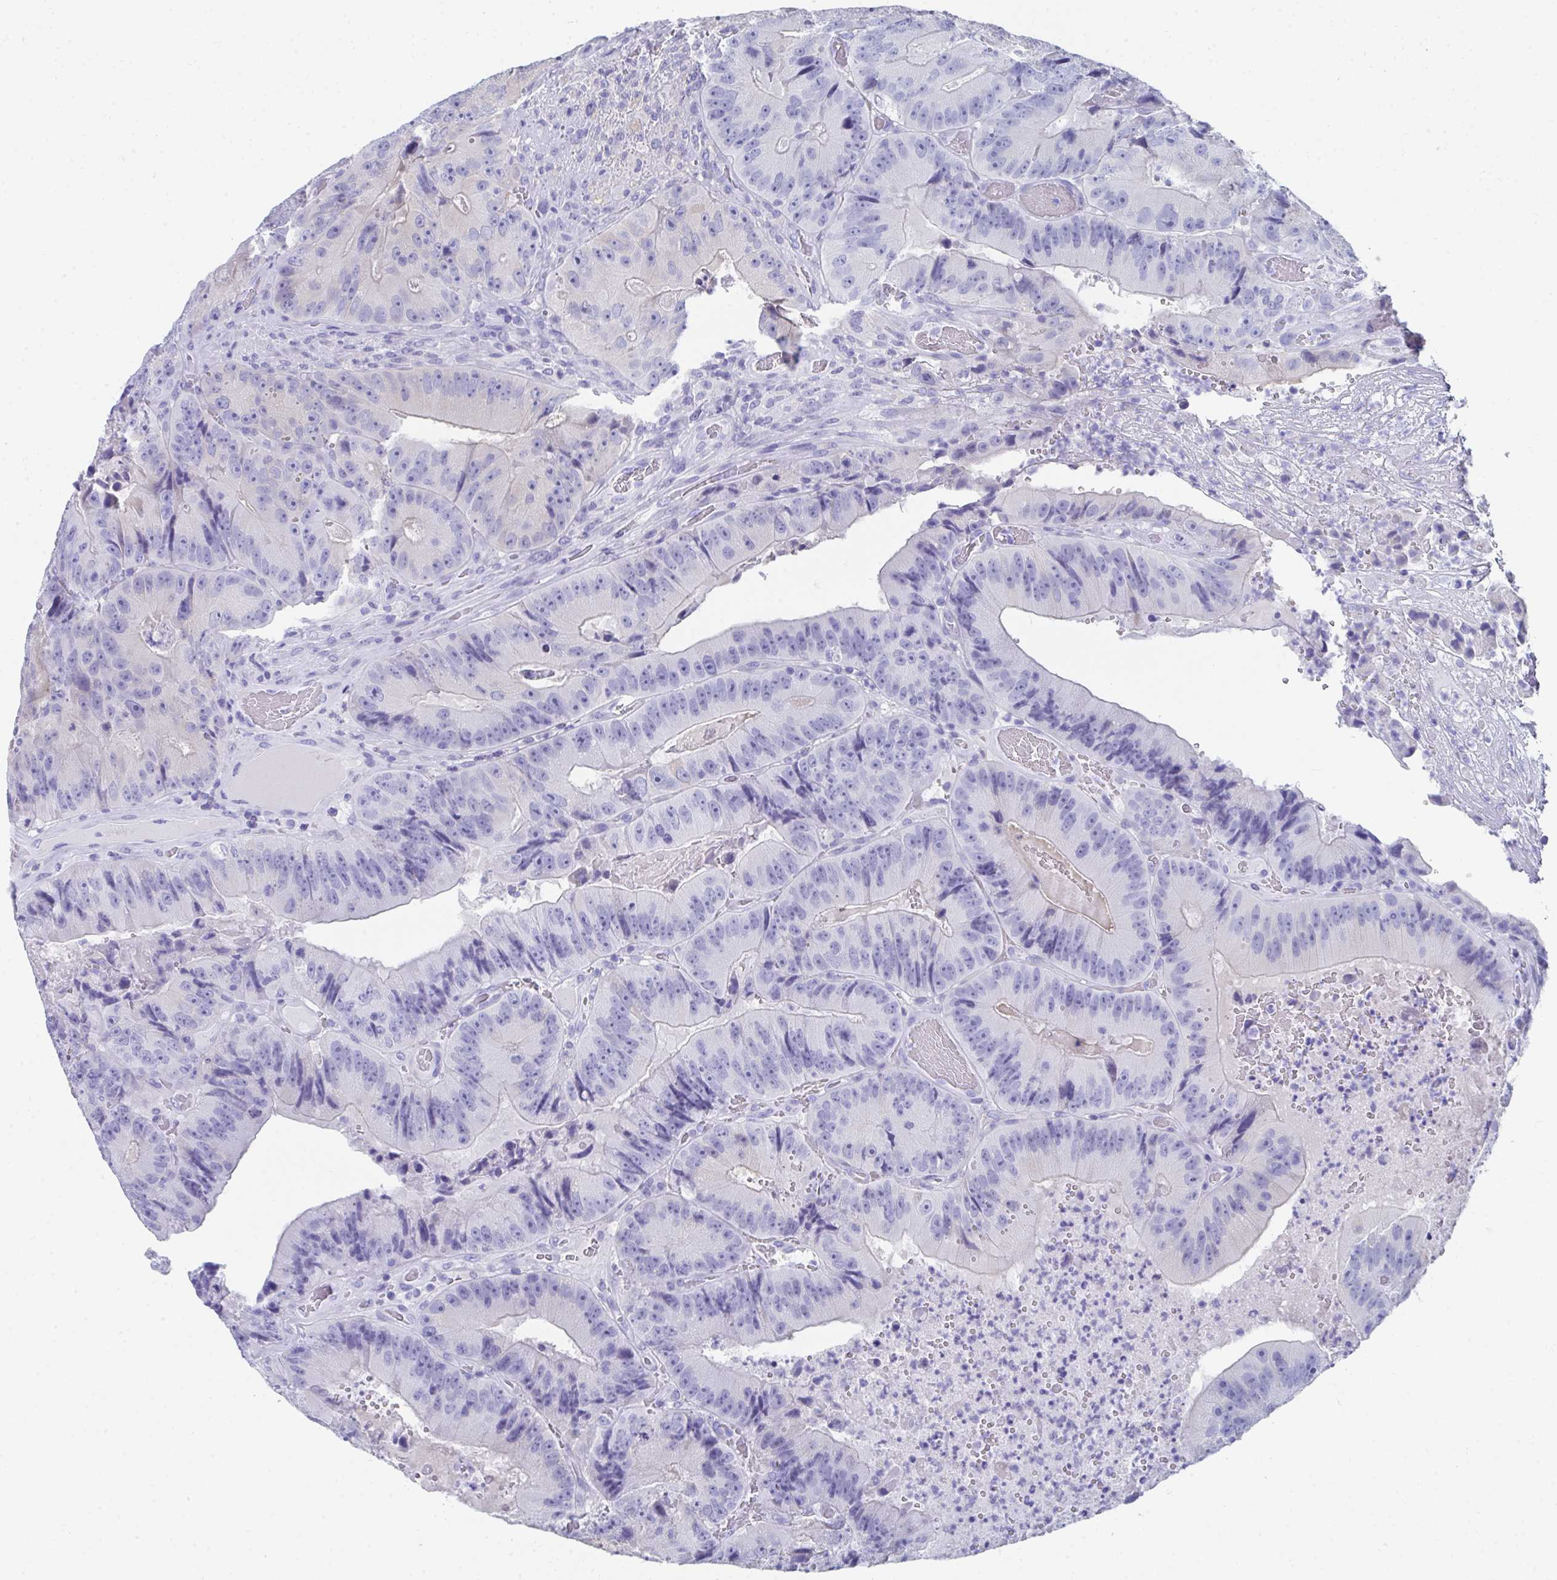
{"staining": {"intensity": "negative", "quantity": "none", "location": "none"}, "tissue": "colorectal cancer", "cell_type": "Tumor cells", "image_type": "cancer", "snomed": [{"axis": "morphology", "description": "Adenocarcinoma, NOS"}, {"axis": "topography", "description": "Colon"}], "caption": "This is an immunohistochemistry (IHC) image of colorectal cancer (adenocarcinoma). There is no positivity in tumor cells.", "gene": "HGD", "patient": {"sex": "female", "age": 86}}